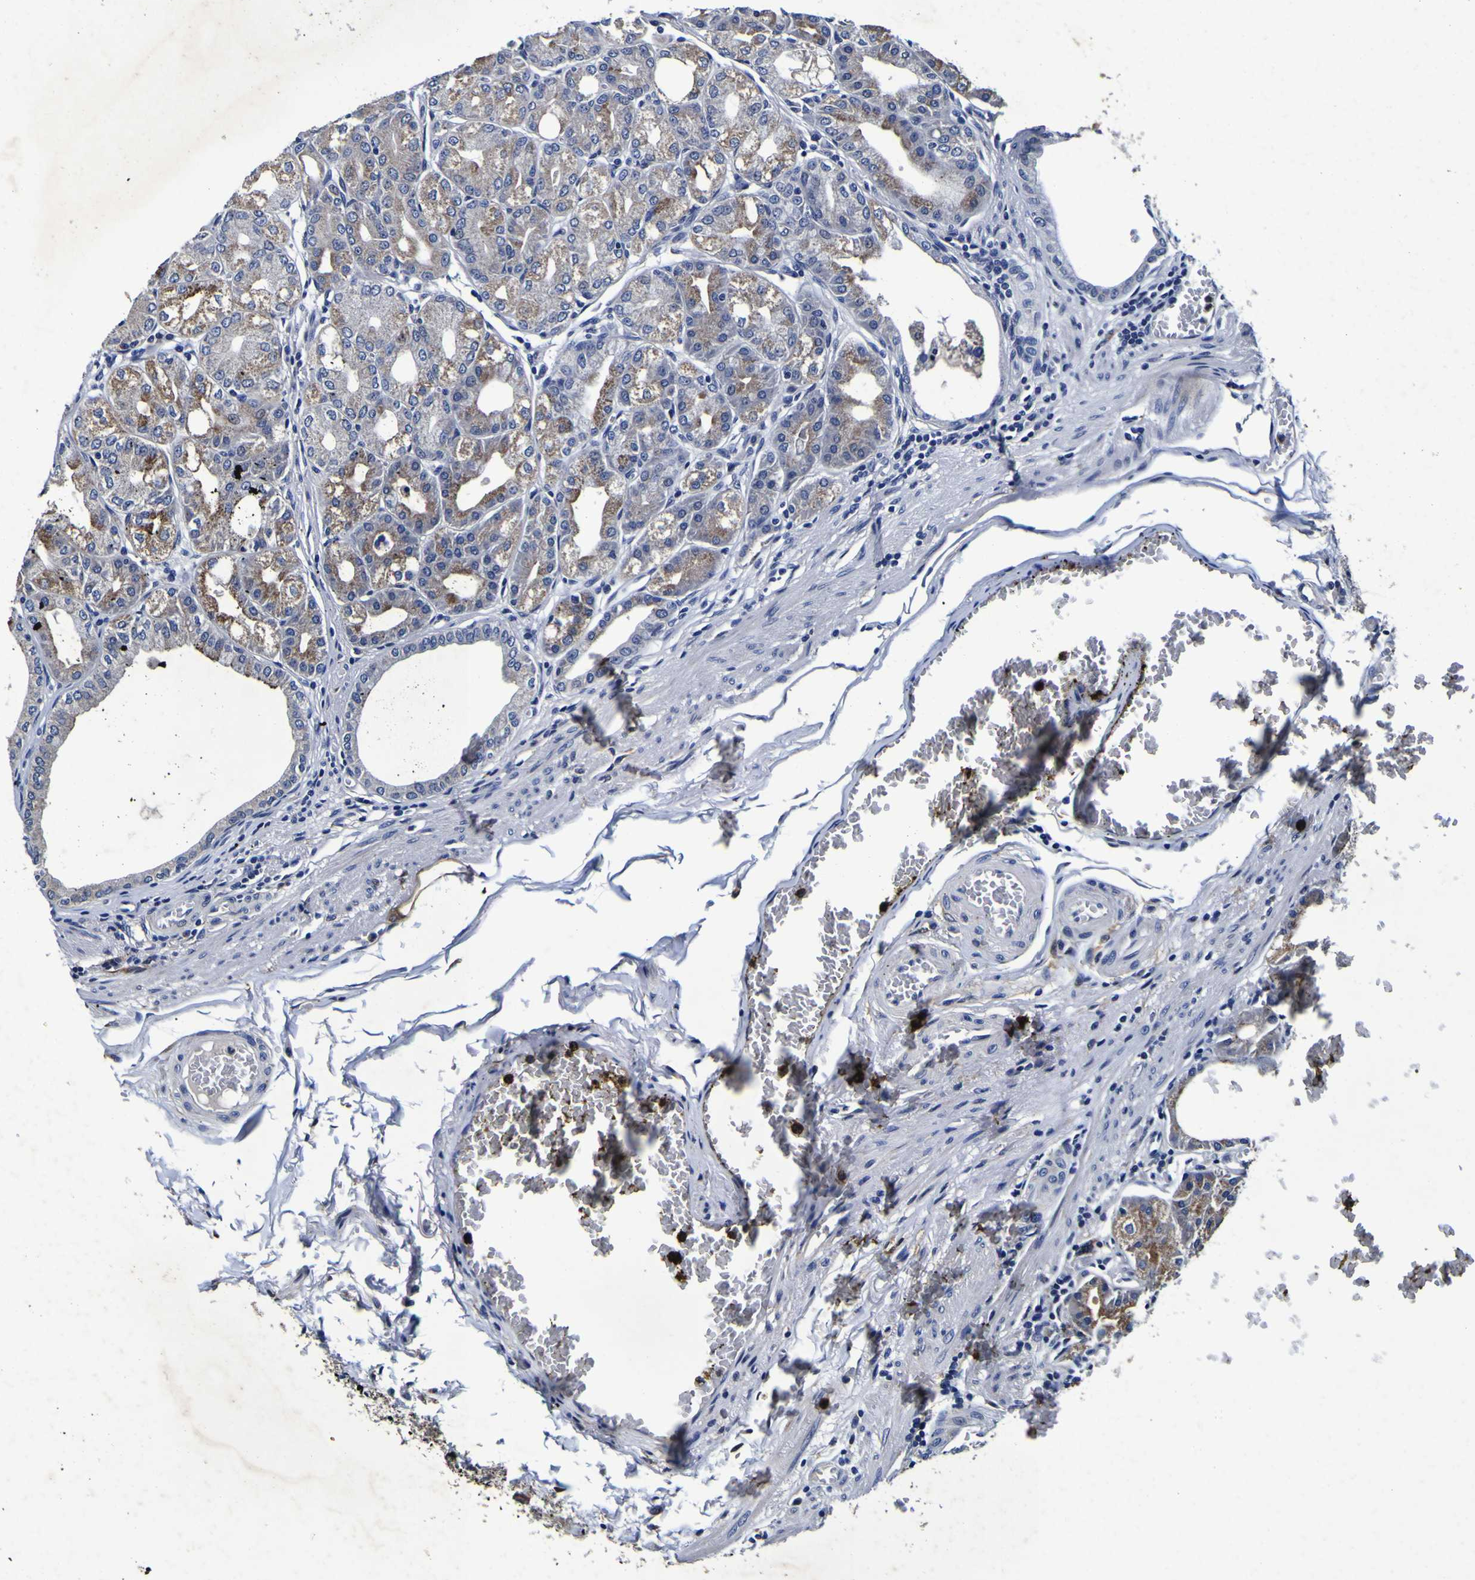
{"staining": {"intensity": "moderate", "quantity": "25%-75%", "location": "cytoplasmic/membranous"}, "tissue": "stomach", "cell_type": "Glandular cells", "image_type": "normal", "snomed": [{"axis": "morphology", "description": "Normal tissue, NOS"}, {"axis": "topography", "description": "Stomach, lower"}], "caption": "Protein staining of normal stomach displays moderate cytoplasmic/membranous expression in about 25%-75% of glandular cells. The protein is shown in brown color, while the nuclei are stained blue.", "gene": "PANK4", "patient": {"sex": "male", "age": 71}}